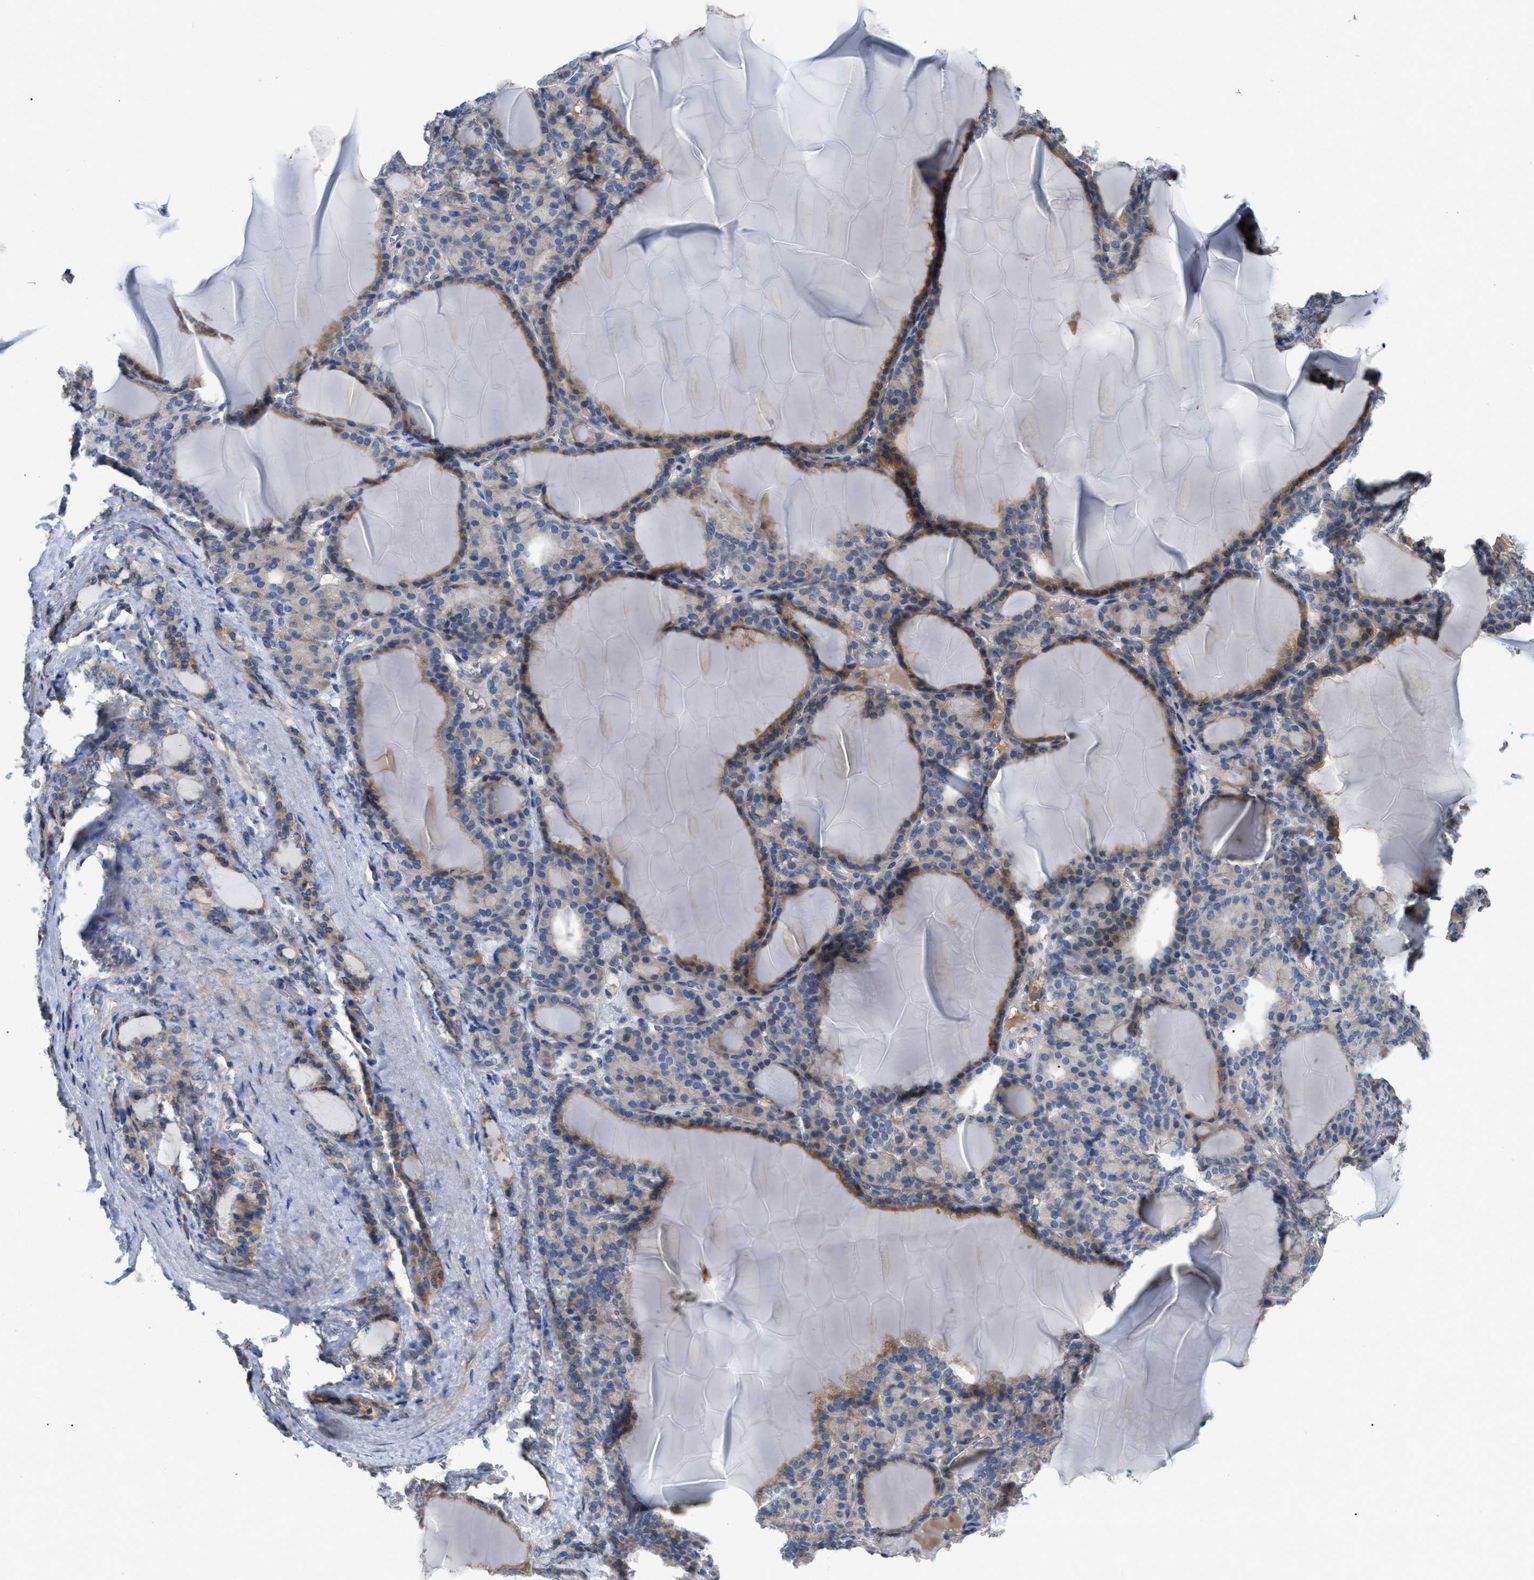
{"staining": {"intensity": "moderate", "quantity": ">75%", "location": "cytoplasmic/membranous"}, "tissue": "thyroid gland", "cell_type": "Glandular cells", "image_type": "normal", "snomed": [{"axis": "morphology", "description": "Normal tissue, NOS"}, {"axis": "topography", "description": "Thyroid gland"}], "caption": "Moderate cytoplasmic/membranous positivity for a protein is identified in approximately >75% of glandular cells of normal thyroid gland using immunohistochemistry.", "gene": "DHX58", "patient": {"sex": "female", "age": 28}}